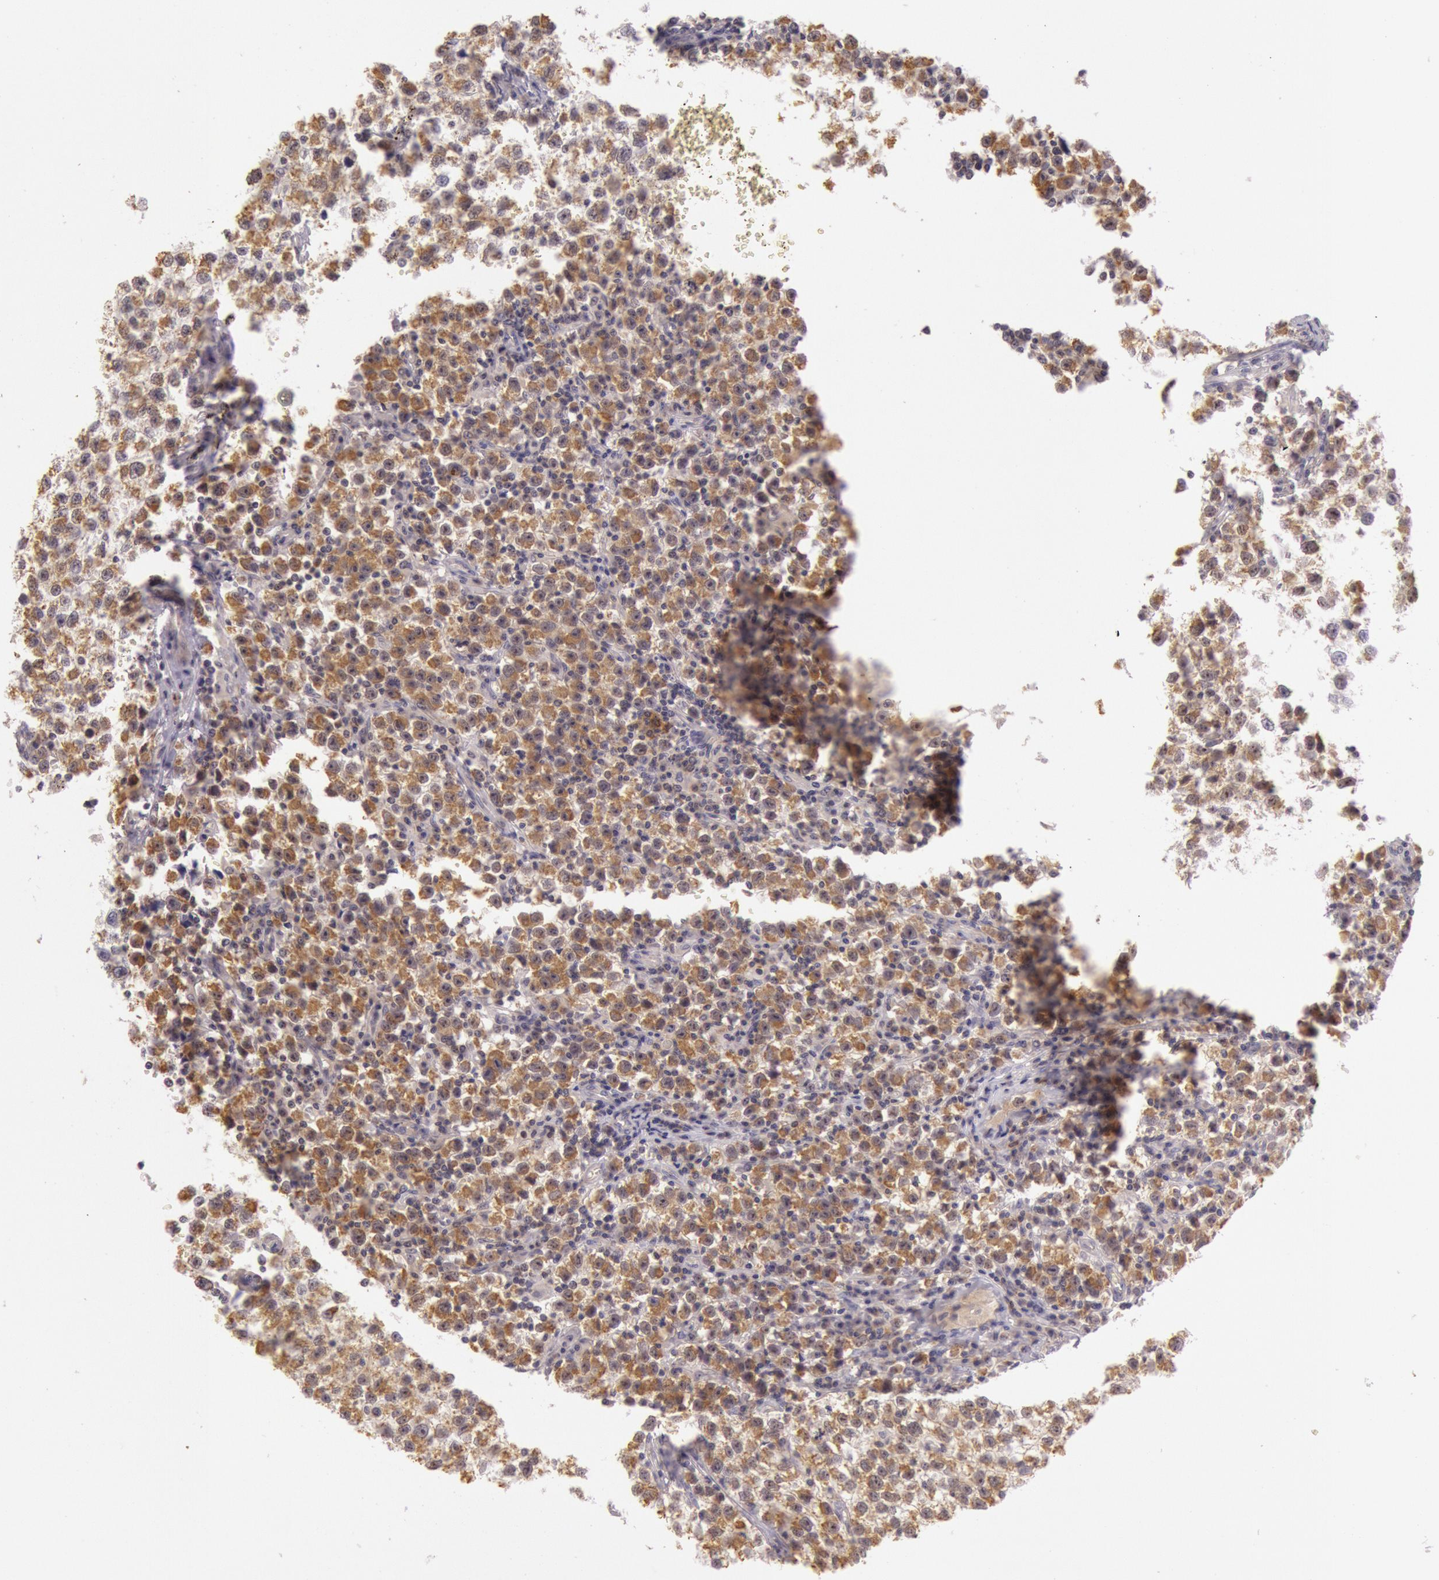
{"staining": {"intensity": "strong", "quantity": ">75%", "location": "cytoplasmic/membranous,nuclear"}, "tissue": "testis cancer", "cell_type": "Tumor cells", "image_type": "cancer", "snomed": [{"axis": "morphology", "description": "Seminoma, NOS"}, {"axis": "topography", "description": "Testis"}], "caption": "Immunohistochemical staining of testis cancer shows high levels of strong cytoplasmic/membranous and nuclear expression in approximately >75% of tumor cells.", "gene": "CDK16", "patient": {"sex": "male", "age": 35}}